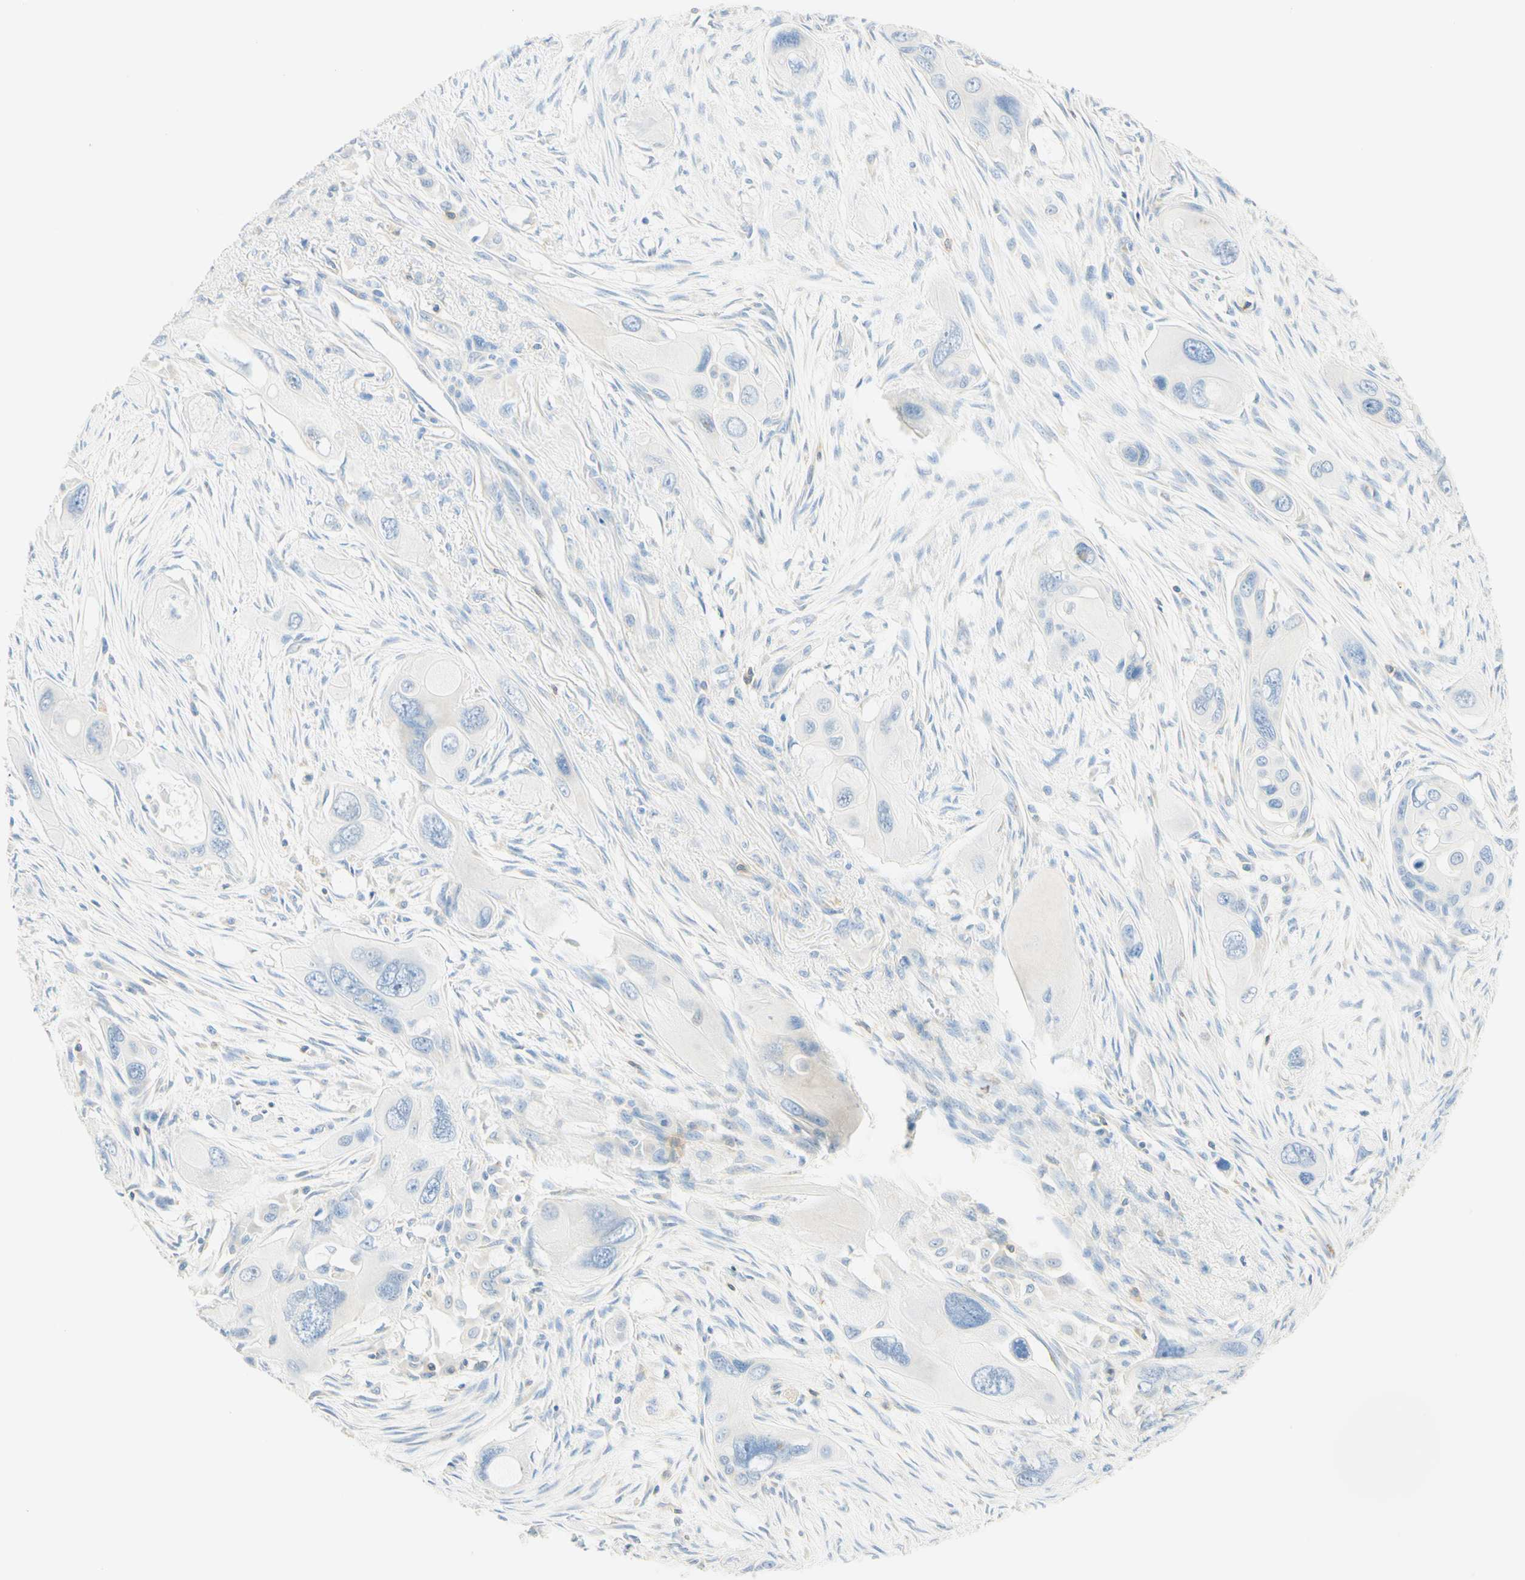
{"staining": {"intensity": "negative", "quantity": "none", "location": "none"}, "tissue": "pancreatic cancer", "cell_type": "Tumor cells", "image_type": "cancer", "snomed": [{"axis": "morphology", "description": "Adenocarcinoma, NOS"}, {"axis": "topography", "description": "Pancreas"}], "caption": "The immunohistochemistry micrograph has no significant positivity in tumor cells of pancreatic cancer tissue.", "gene": "LAT", "patient": {"sex": "male", "age": 73}}